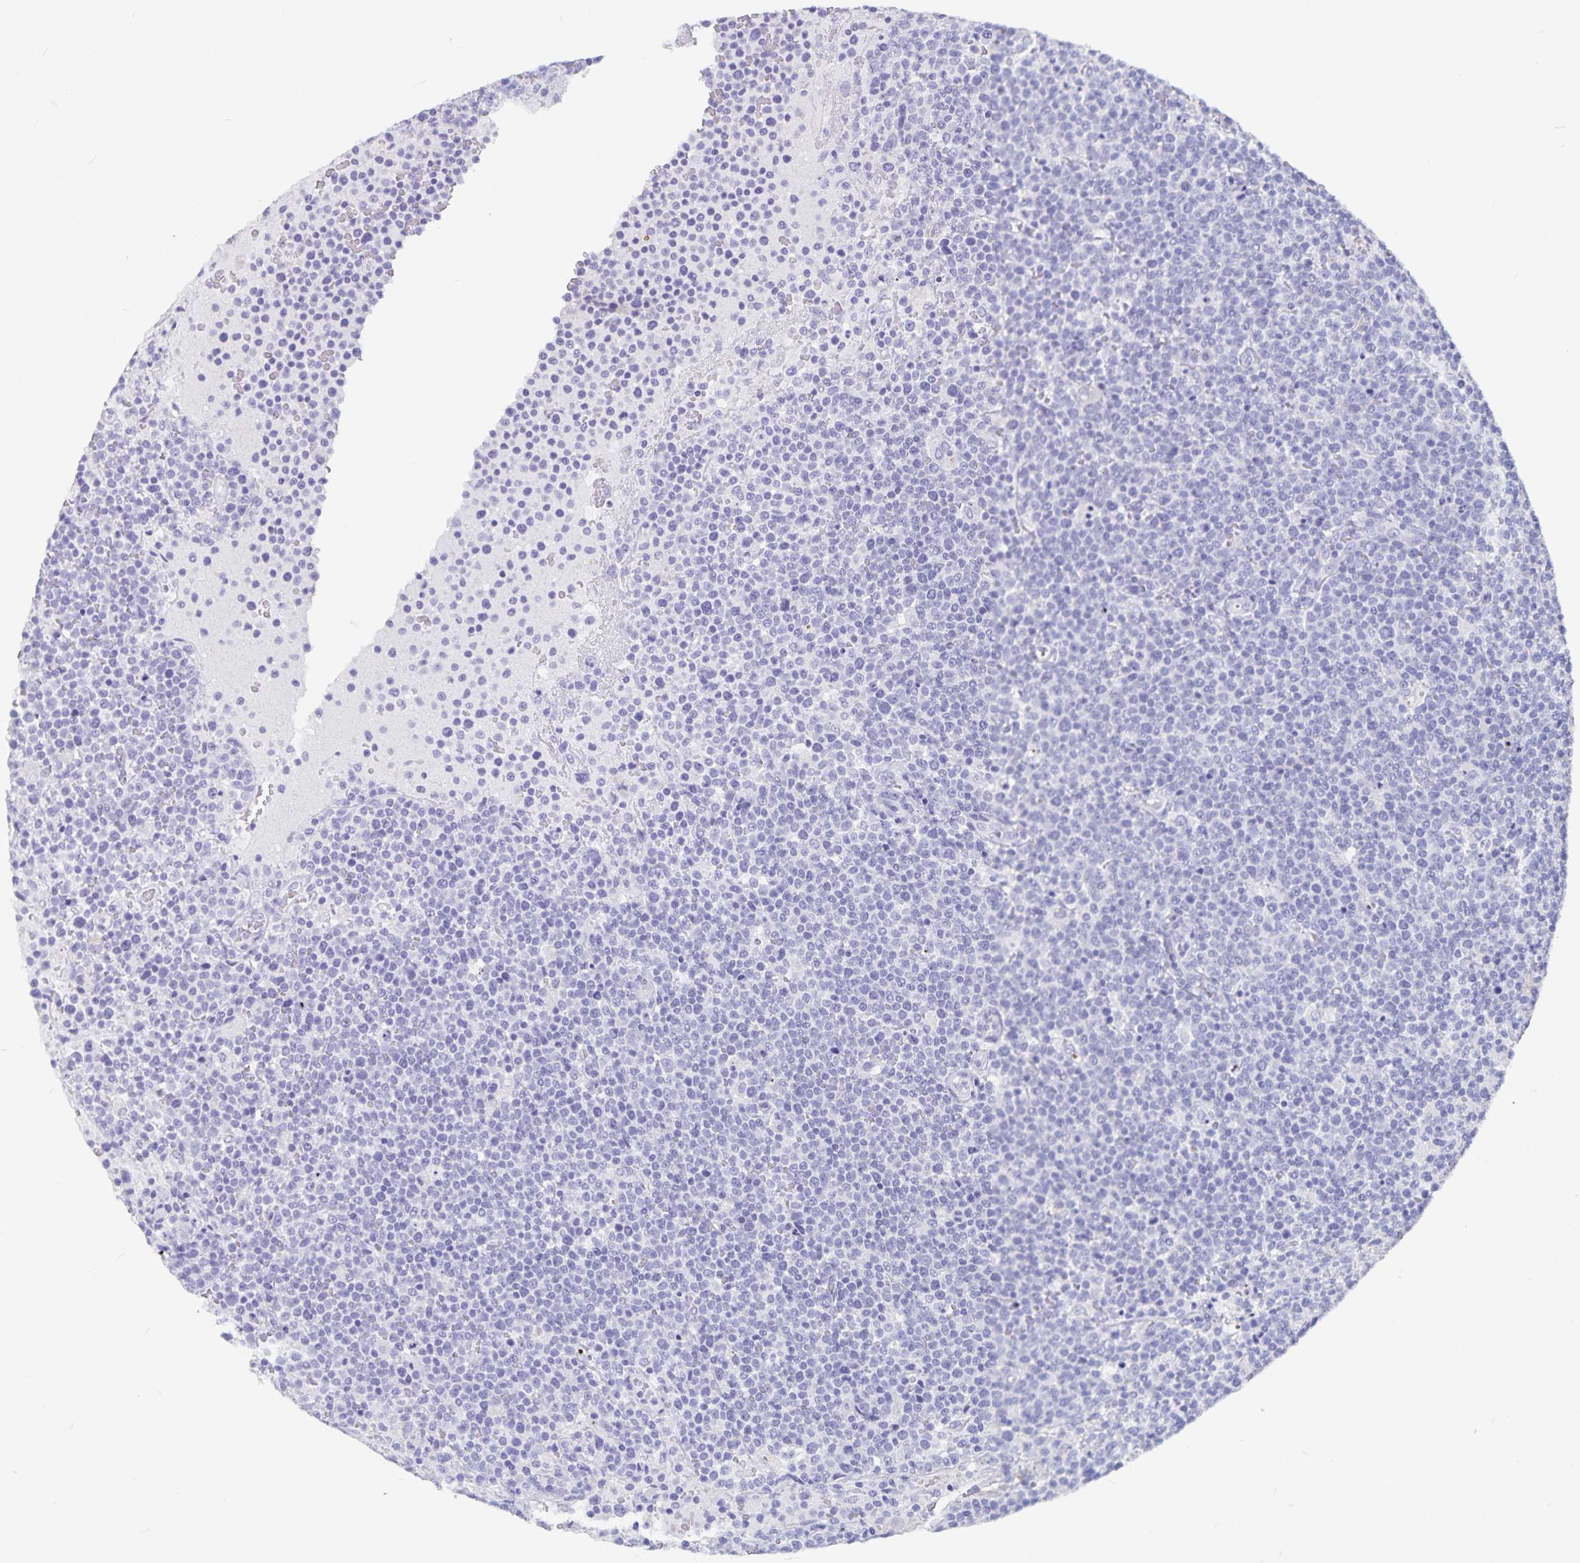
{"staining": {"intensity": "negative", "quantity": "none", "location": "none"}, "tissue": "lymphoma", "cell_type": "Tumor cells", "image_type": "cancer", "snomed": [{"axis": "morphology", "description": "Malignant lymphoma, non-Hodgkin's type, High grade"}, {"axis": "topography", "description": "Lymph node"}], "caption": "Immunohistochemistry (IHC) photomicrograph of neoplastic tissue: human malignant lymphoma, non-Hodgkin's type (high-grade) stained with DAB displays no significant protein positivity in tumor cells. Brightfield microscopy of immunohistochemistry (IHC) stained with DAB (3,3'-diaminobenzidine) (brown) and hematoxylin (blue), captured at high magnification.", "gene": "PLAC1", "patient": {"sex": "male", "age": 61}}